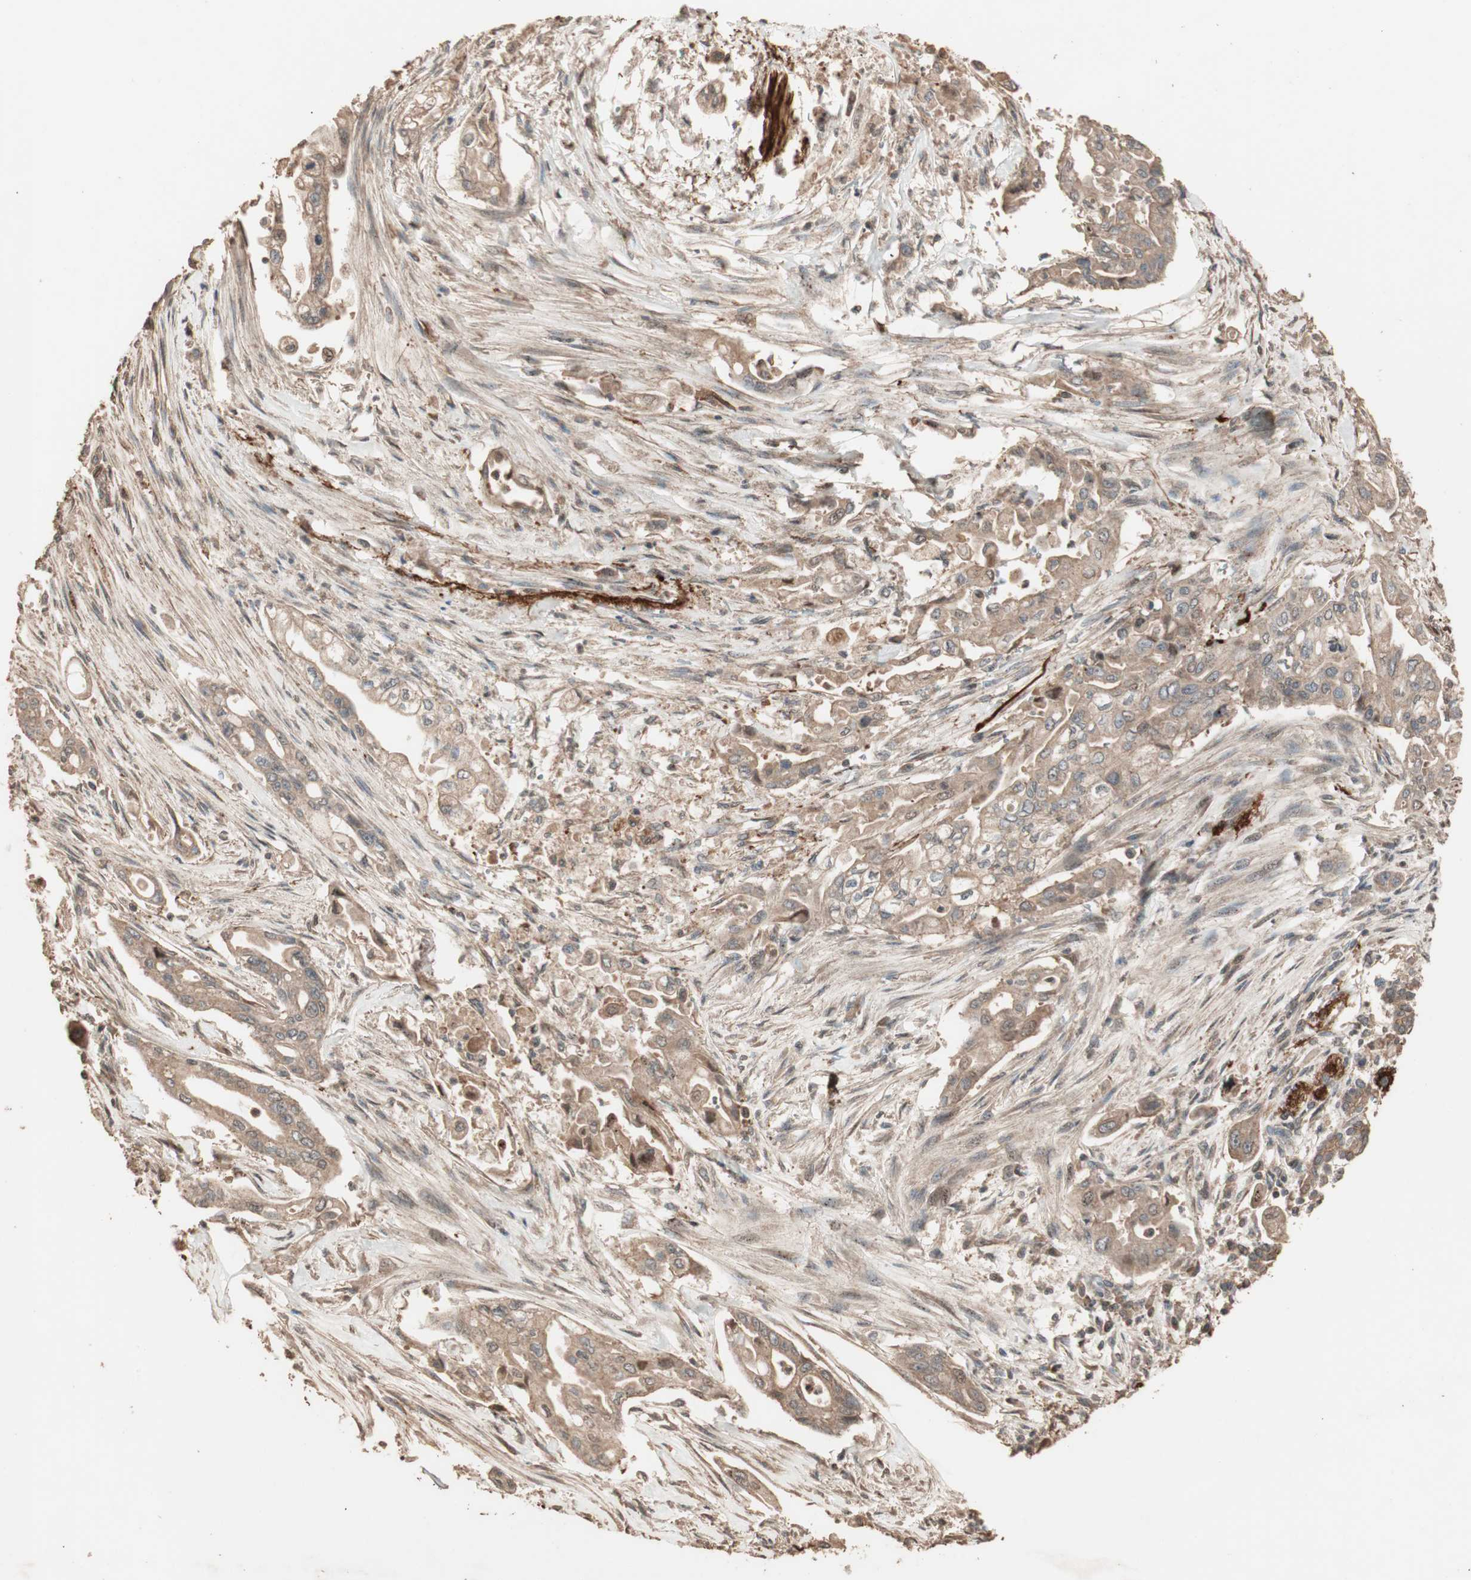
{"staining": {"intensity": "moderate", "quantity": ">75%", "location": "cytoplasmic/membranous"}, "tissue": "pancreatic cancer", "cell_type": "Tumor cells", "image_type": "cancer", "snomed": [{"axis": "morphology", "description": "Normal tissue, NOS"}, {"axis": "topography", "description": "Pancreas"}], "caption": "Human pancreatic cancer stained with a brown dye shows moderate cytoplasmic/membranous positive staining in approximately >75% of tumor cells.", "gene": "USP20", "patient": {"sex": "male", "age": 42}}